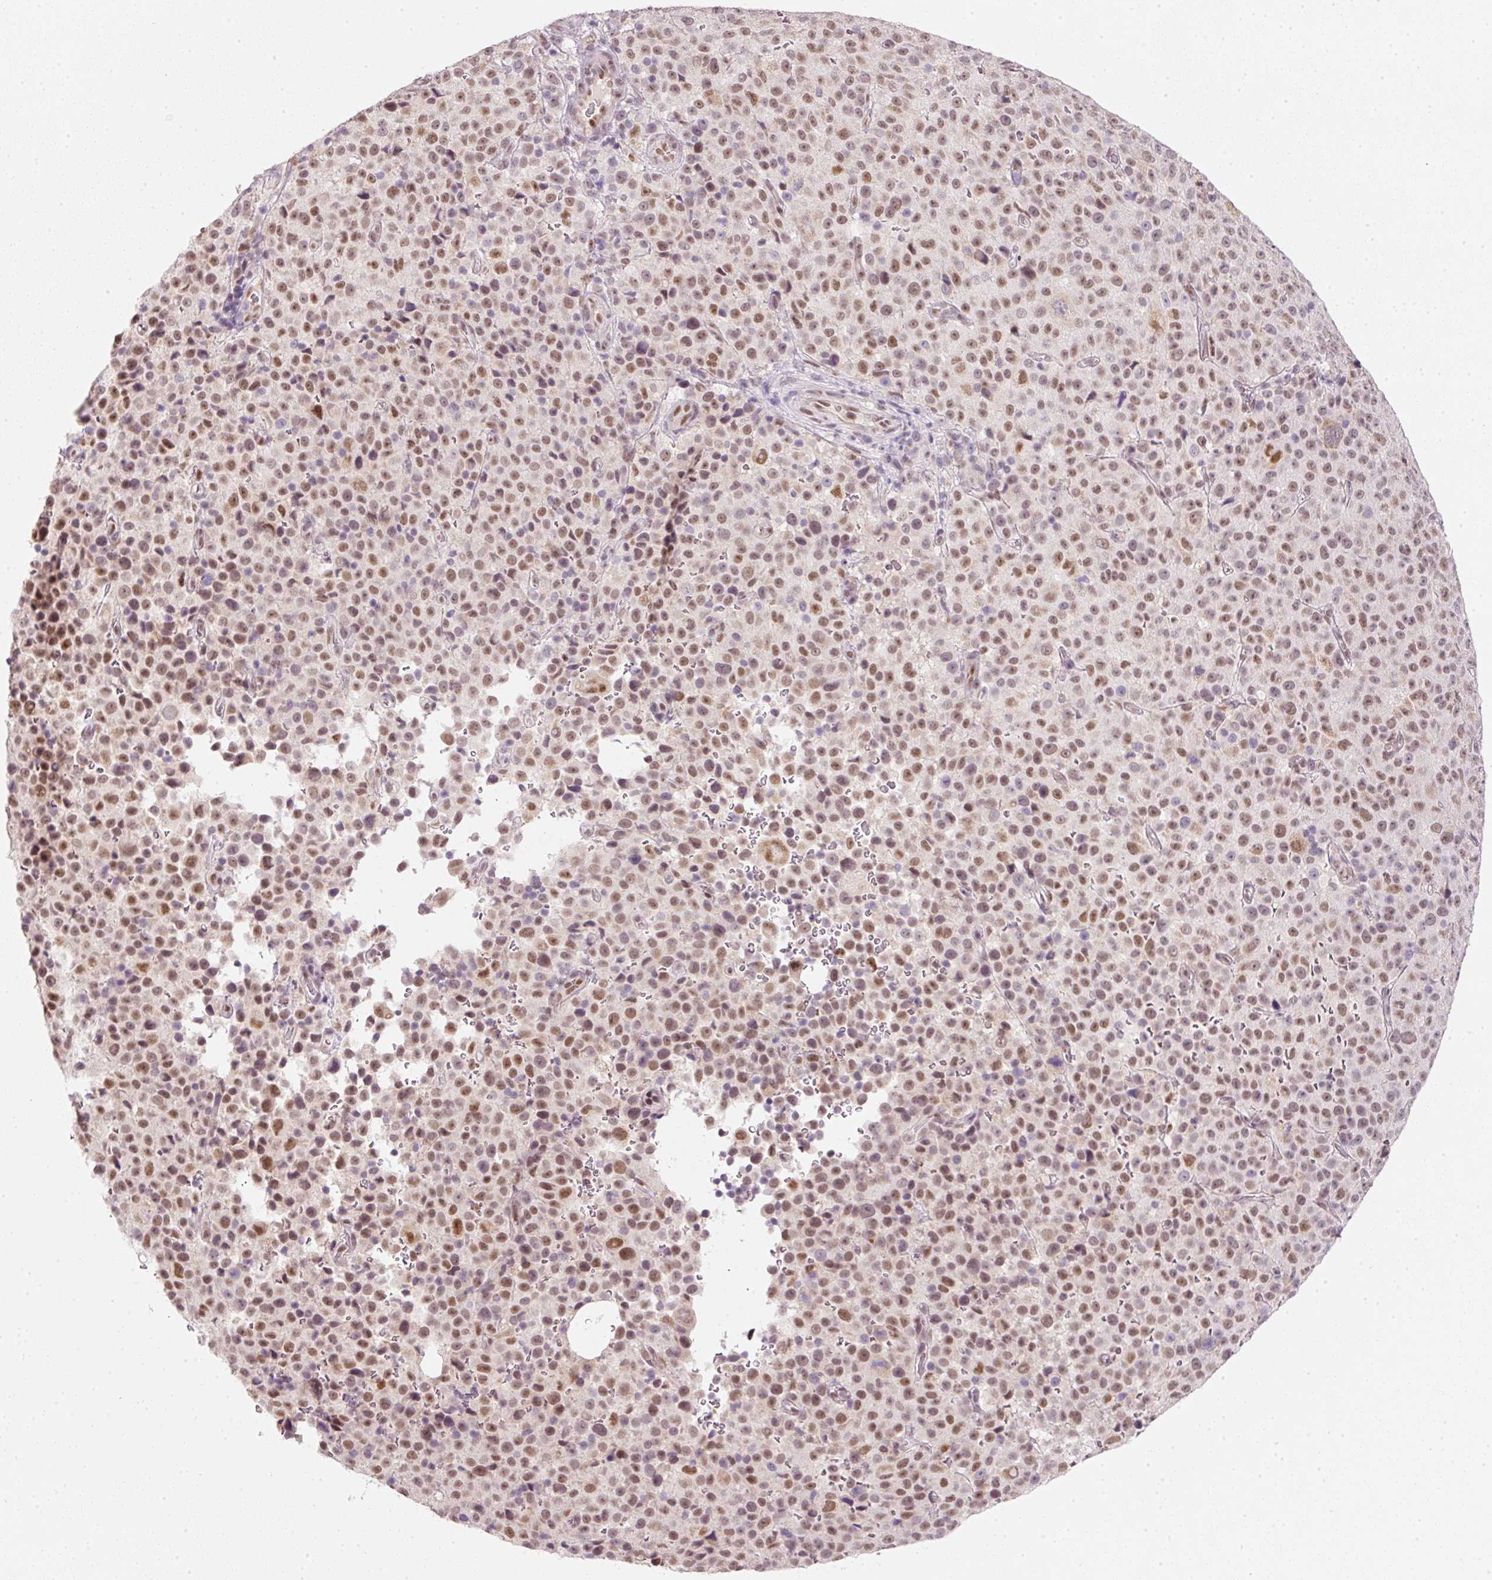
{"staining": {"intensity": "moderate", "quantity": ">75%", "location": "nuclear"}, "tissue": "melanoma", "cell_type": "Tumor cells", "image_type": "cancer", "snomed": [{"axis": "morphology", "description": "Malignant melanoma, Metastatic site"}, {"axis": "topography", "description": "Skin"}, {"axis": "topography", "description": "Lymph node"}], "caption": "High-magnification brightfield microscopy of melanoma stained with DAB (3,3'-diaminobenzidine) (brown) and counterstained with hematoxylin (blue). tumor cells exhibit moderate nuclear positivity is seen in approximately>75% of cells. The protein is shown in brown color, while the nuclei are stained blue.", "gene": "FSTL3", "patient": {"sex": "male", "age": 66}}